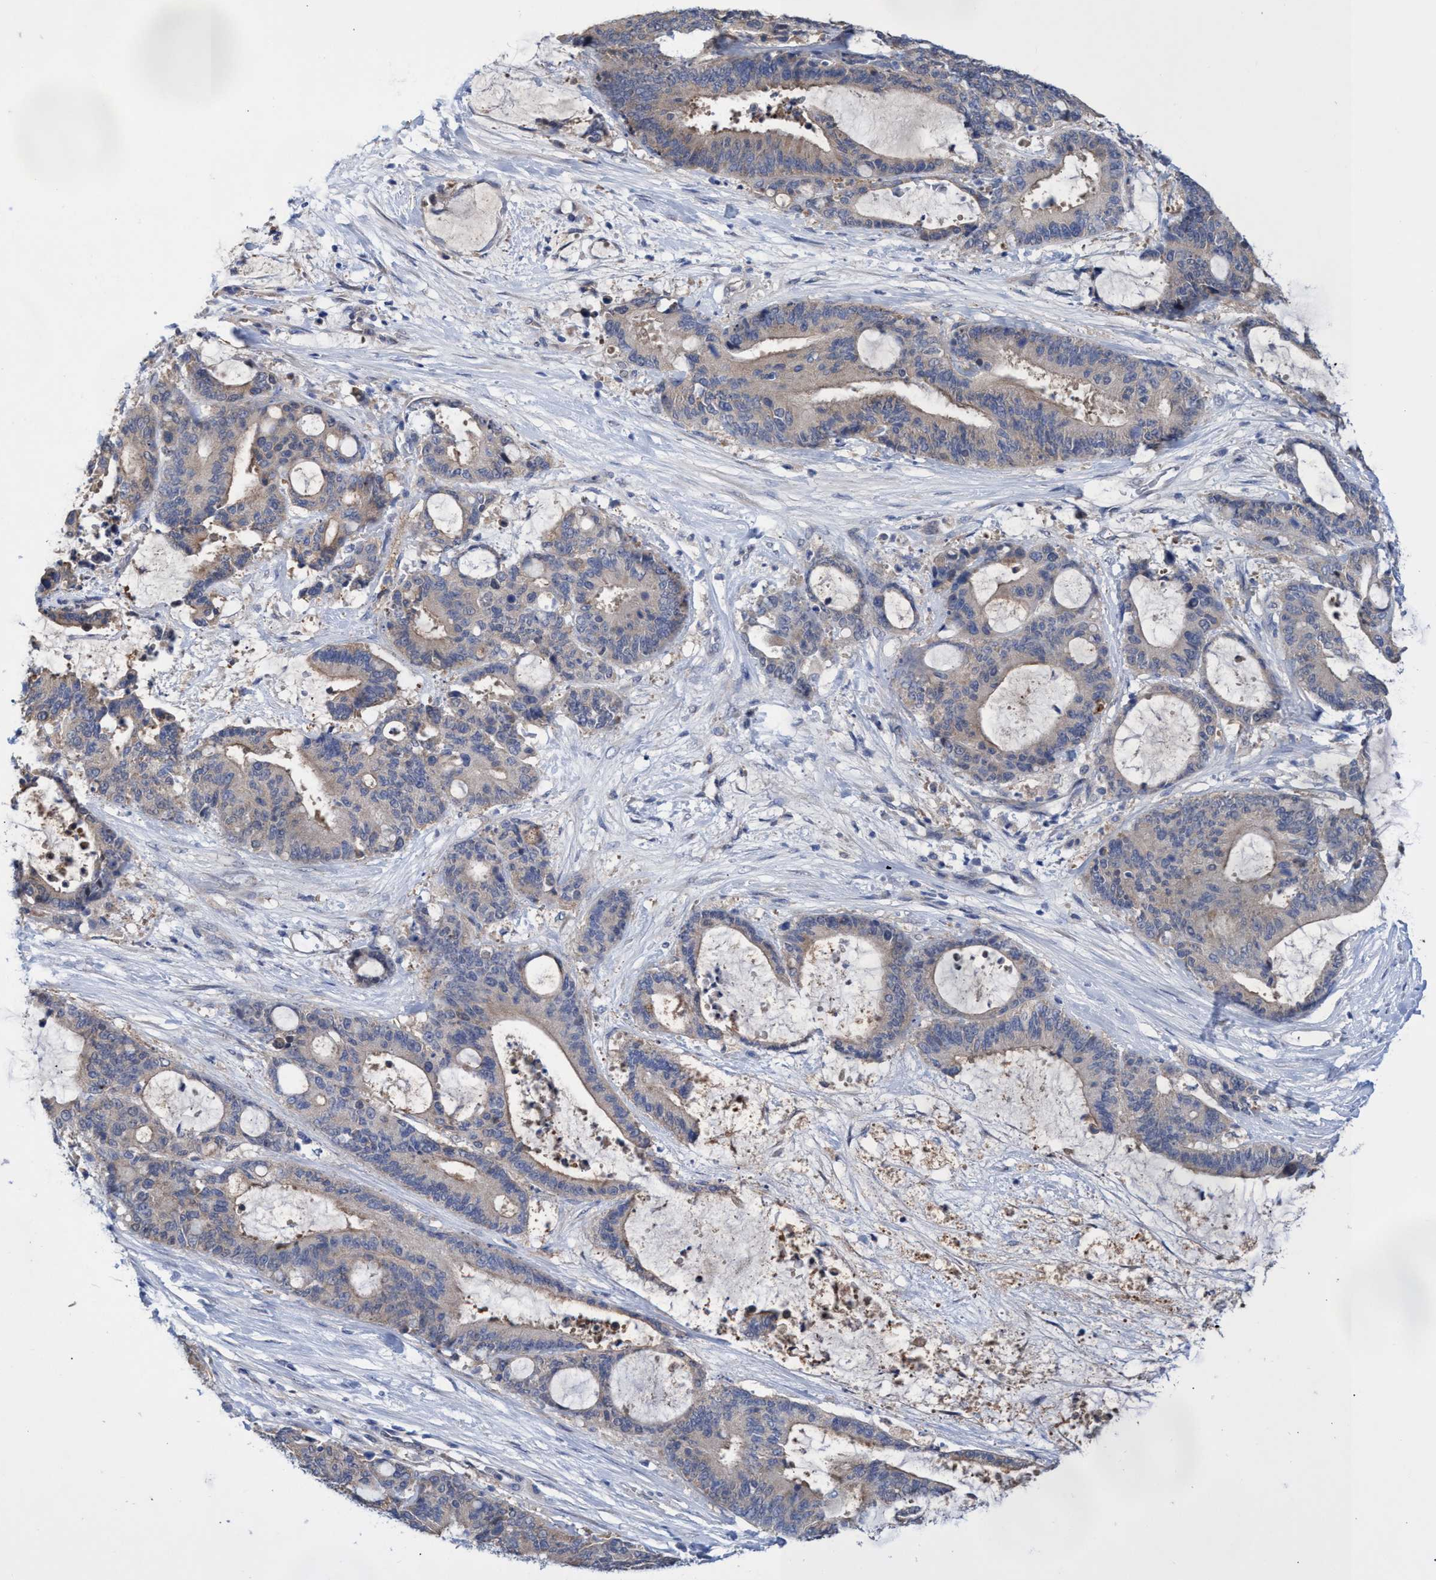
{"staining": {"intensity": "weak", "quantity": "25%-75%", "location": "cytoplasmic/membranous"}, "tissue": "liver cancer", "cell_type": "Tumor cells", "image_type": "cancer", "snomed": [{"axis": "morphology", "description": "Normal tissue, NOS"}, {"axis": "morphology", "description": "Cholangiocarcinoma"}, {"axis": "topography", "description": "Liver"}, {"axis": "topography", "description": "Peripheral nerve tissue"}], "caption": "Tumor cells exhibit low levels of weak cytoplasmic/membranous positivity in about 25%-75% of cells in liver cancer.", "gene": "SVEP1", "patient": {"sex": "female", "age": 73}}